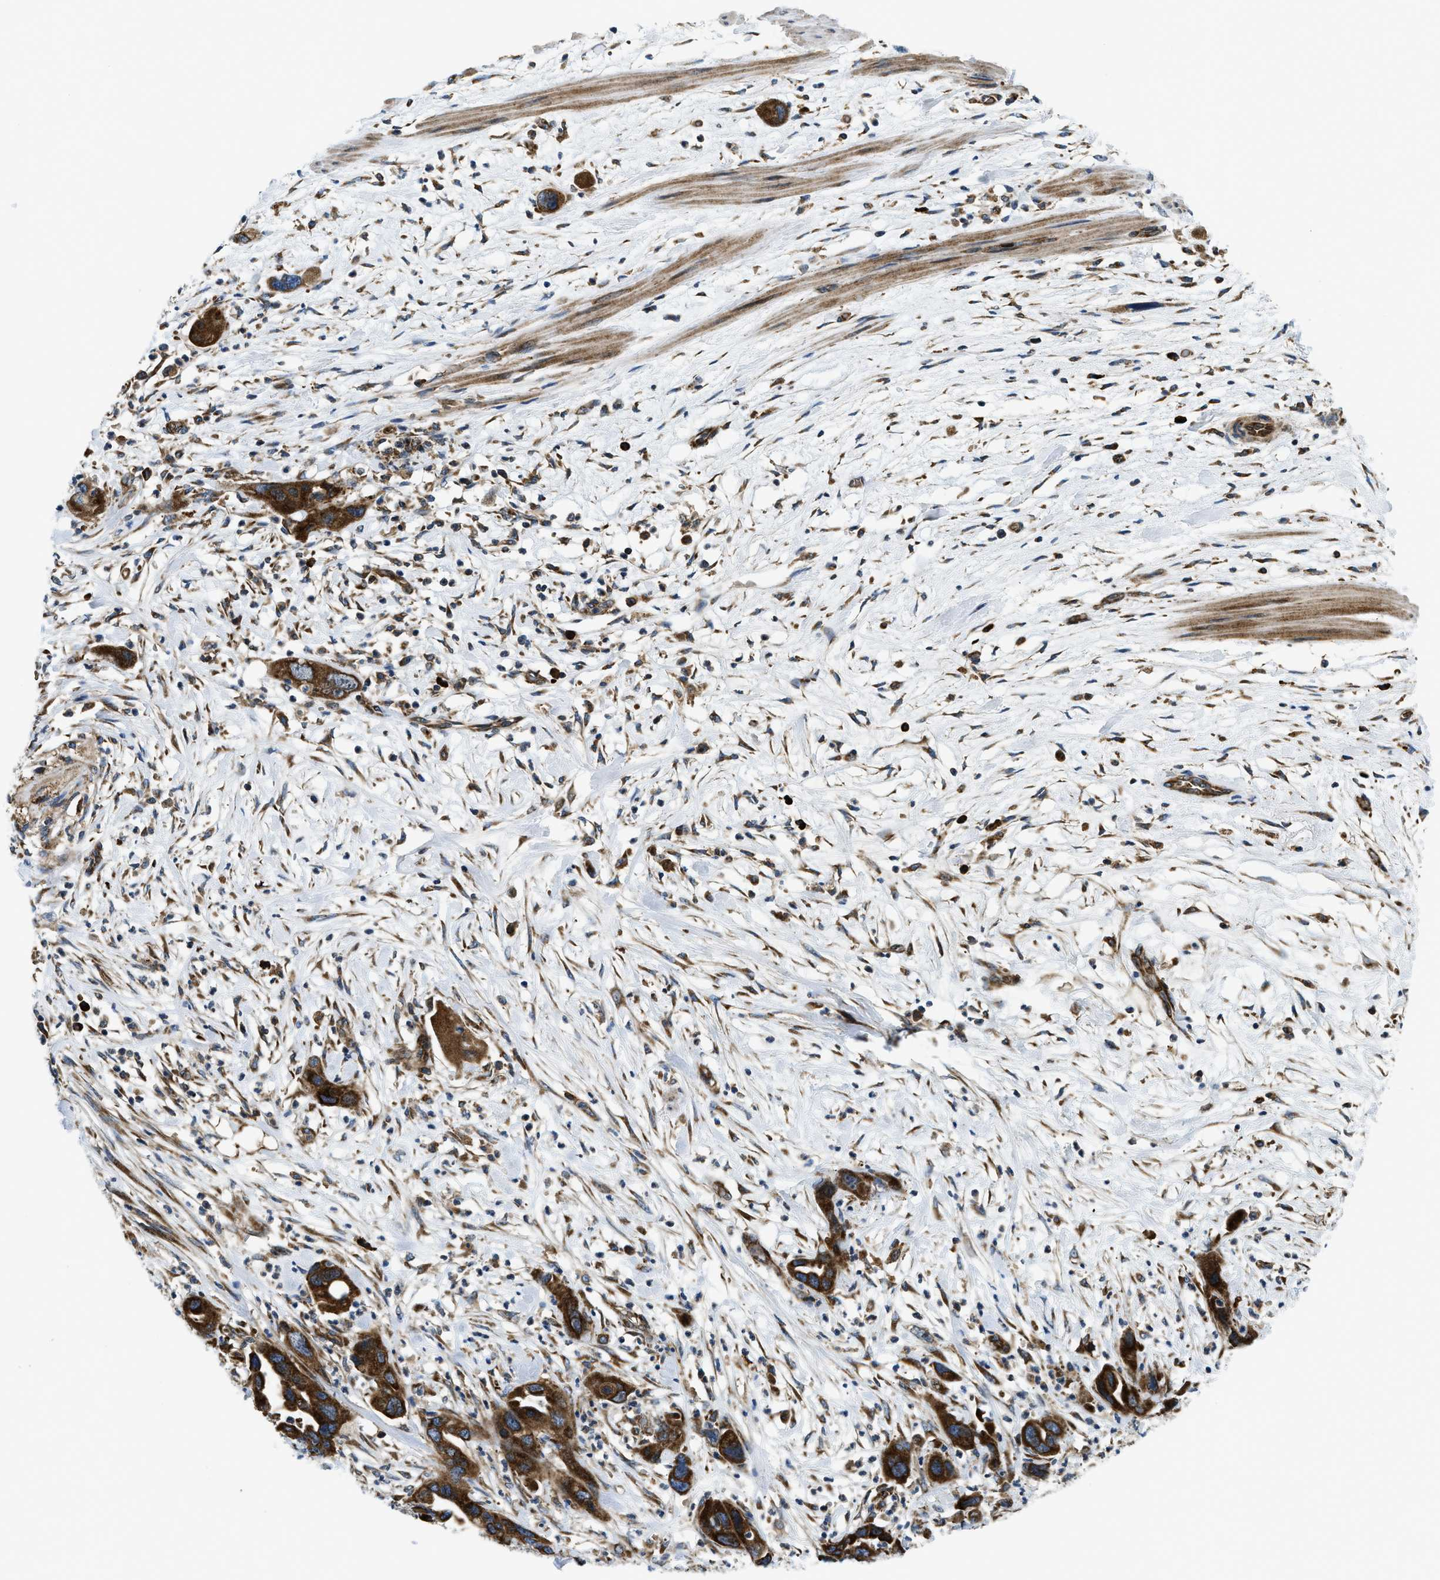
{"staining": {"intensity": "strong", "quantity": ">75%", "location": "cytoplasmic/membranous"}, "tissue": "pancreatic cancer", "cell_type": "Tumor cells", "image_type": "cancer", "snomed": [{"axis": "morphology", "description": "Adenocarcinoma, NOS"}, {"axis": "topography", "description": "Pancreas"}], "caption": "Human pancreatic adenocarcinoma stained with a protein marker exhibits strong staining in tumor cells.", "gene": "CSPG4", "patient": {"sex": "female", "age": 71}}